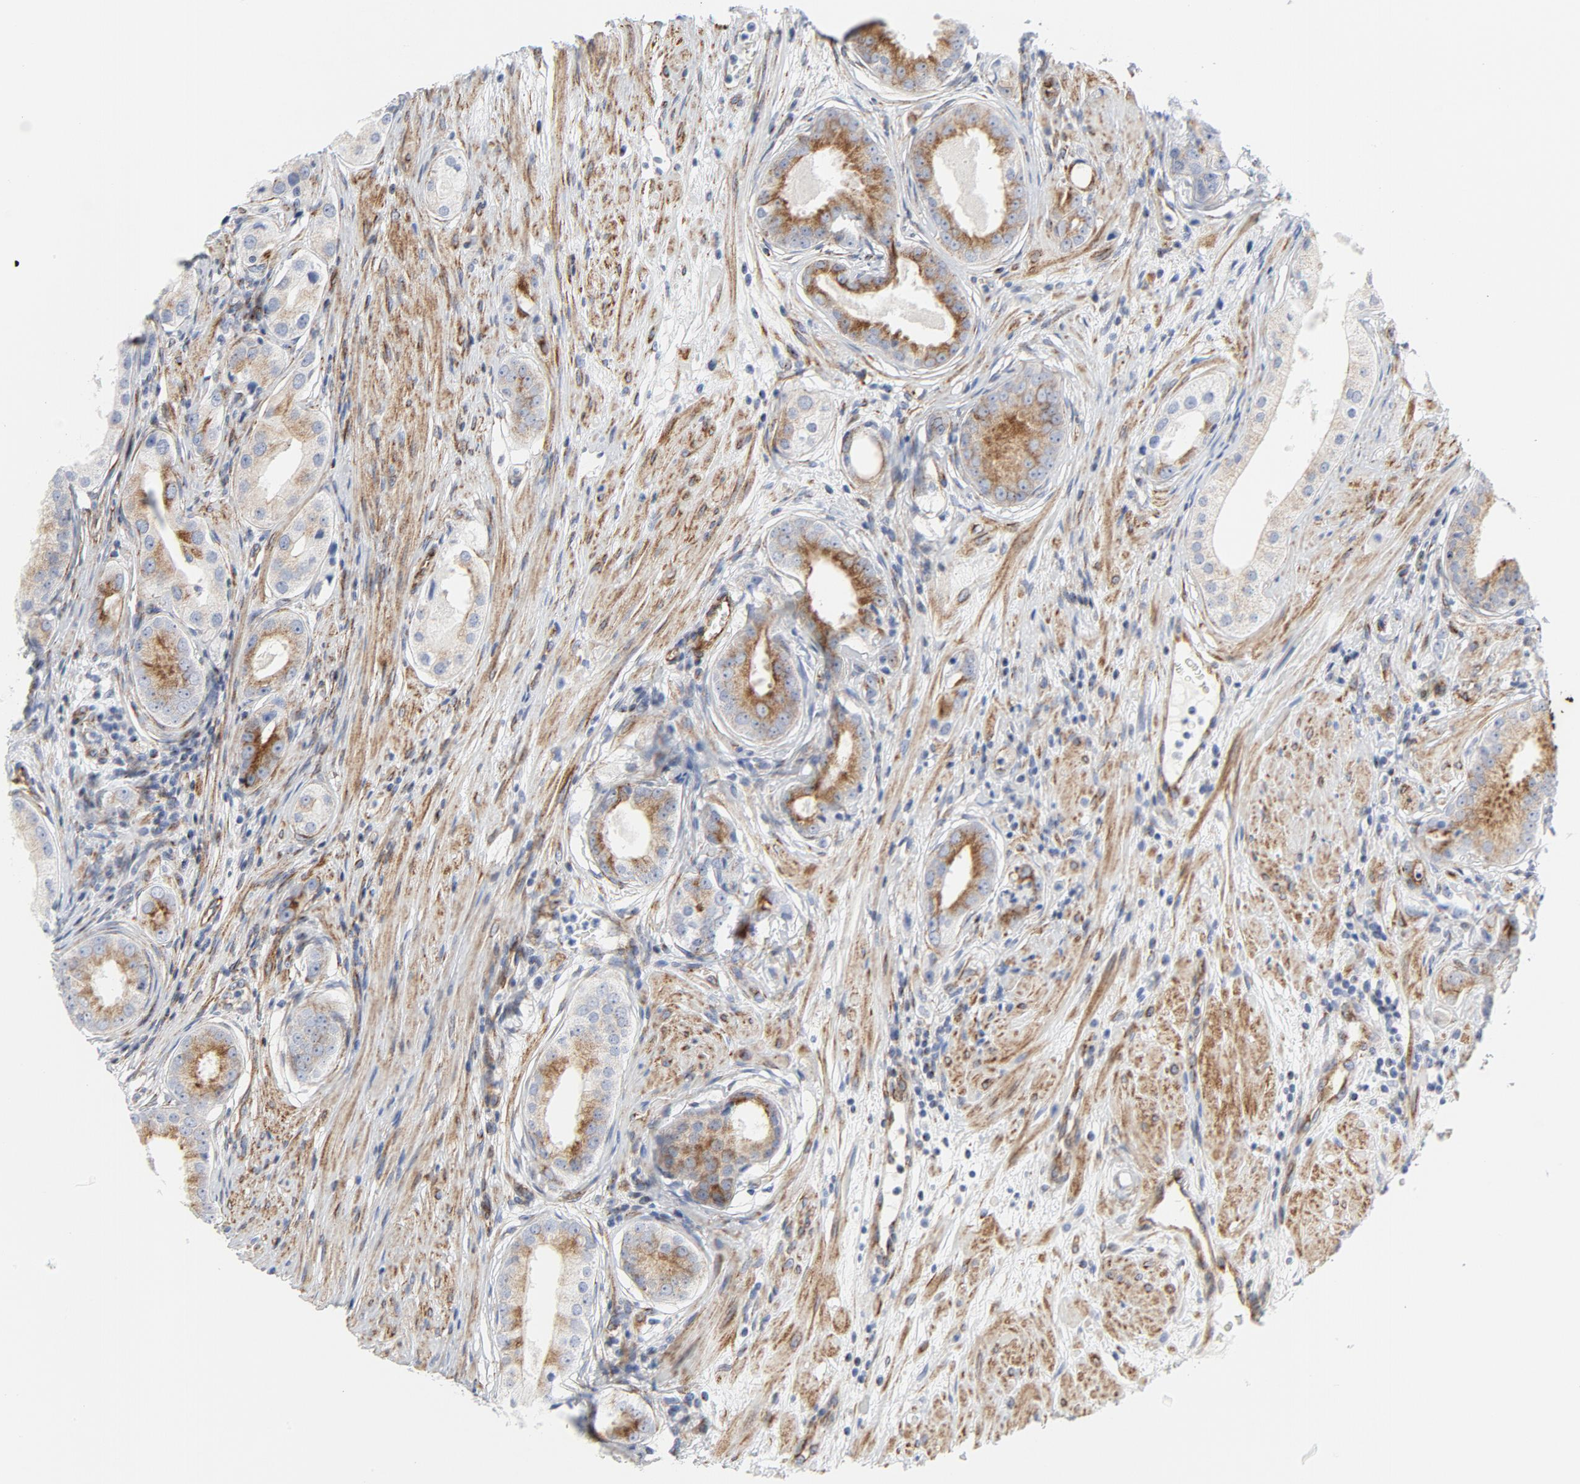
{"staining": {"intensity": "moderate", "quantity": "25%-75%", "location": "cytoplasmic/membranous"}, "tissue": "prostate cancer", "cell_type": "Tumor cells", "image_type": "cancer", "snomed": [{"axis": "morphology", "description": "Adenocarcinoma, Medium grade"}, {"axis": "topography", "description": "Prostate"}], "caption": "A brown stain labels moderate cytoplasmic/membranous staining of a protein in human prostate adenocarcinoma (medium-grade) tumor cells.", "gene": "TUBB1", "patient": {"sex": "male", "age": 53}}